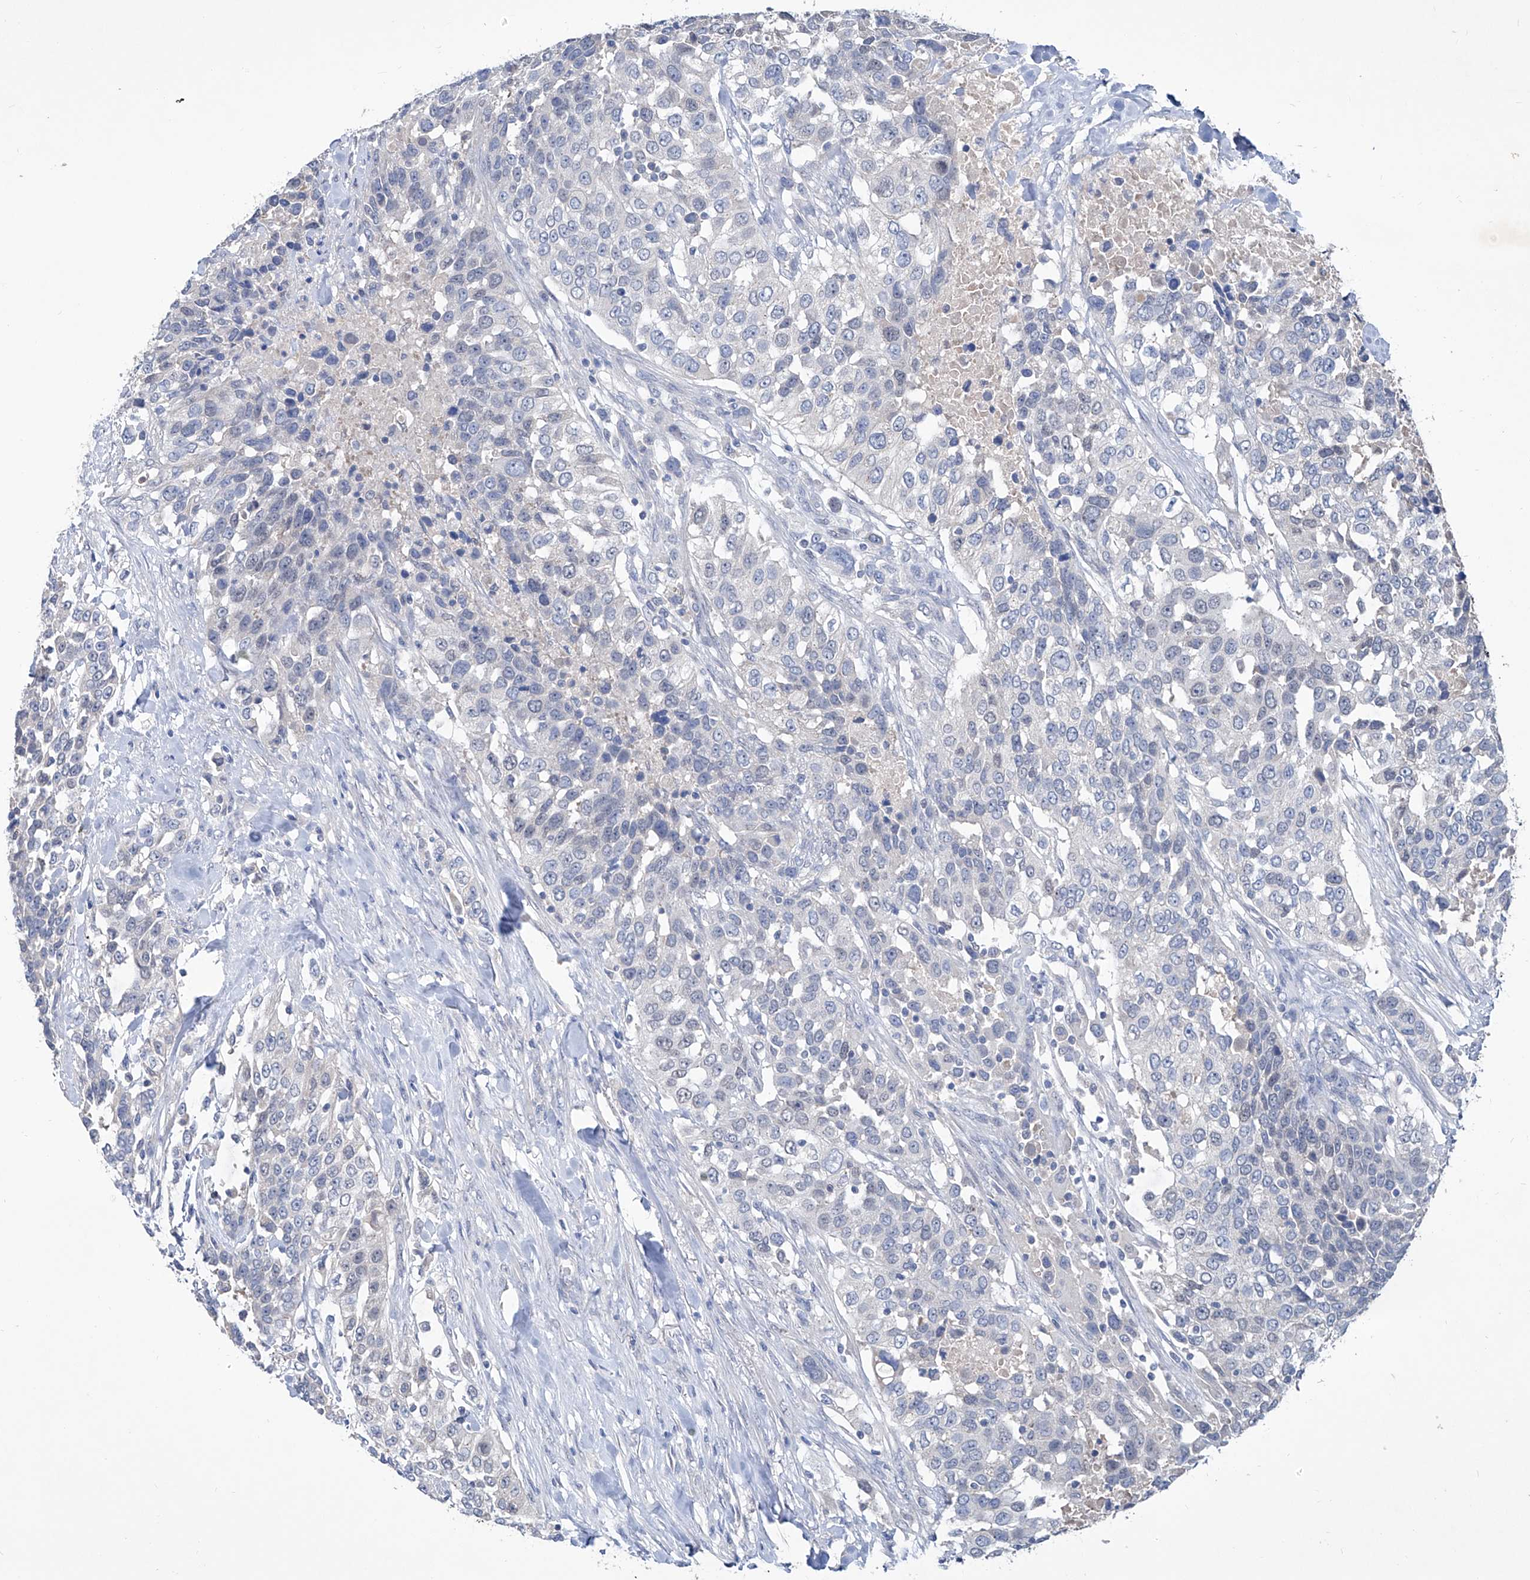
{"staining": {"intensity": "negative", "quantity": "none", "location": "none"}, "tissue": "urothelial cancer", "cell_type": "Tumor cells", "image_type": "cancer", "snomed": [{"axis": "morphology", "description": "Urothelial carcinoma, High grade"}, {"axis": "topography", "description": "Urinary bladder"}], "caption": "An immunohistochemistry image of high-grade urothelial carcinoma is shown. There is no staining in tumor cells of high-grade urothelial carcinoma.", "gene": "KLHL17", "patient": {"sex": "female", "age": 80}}